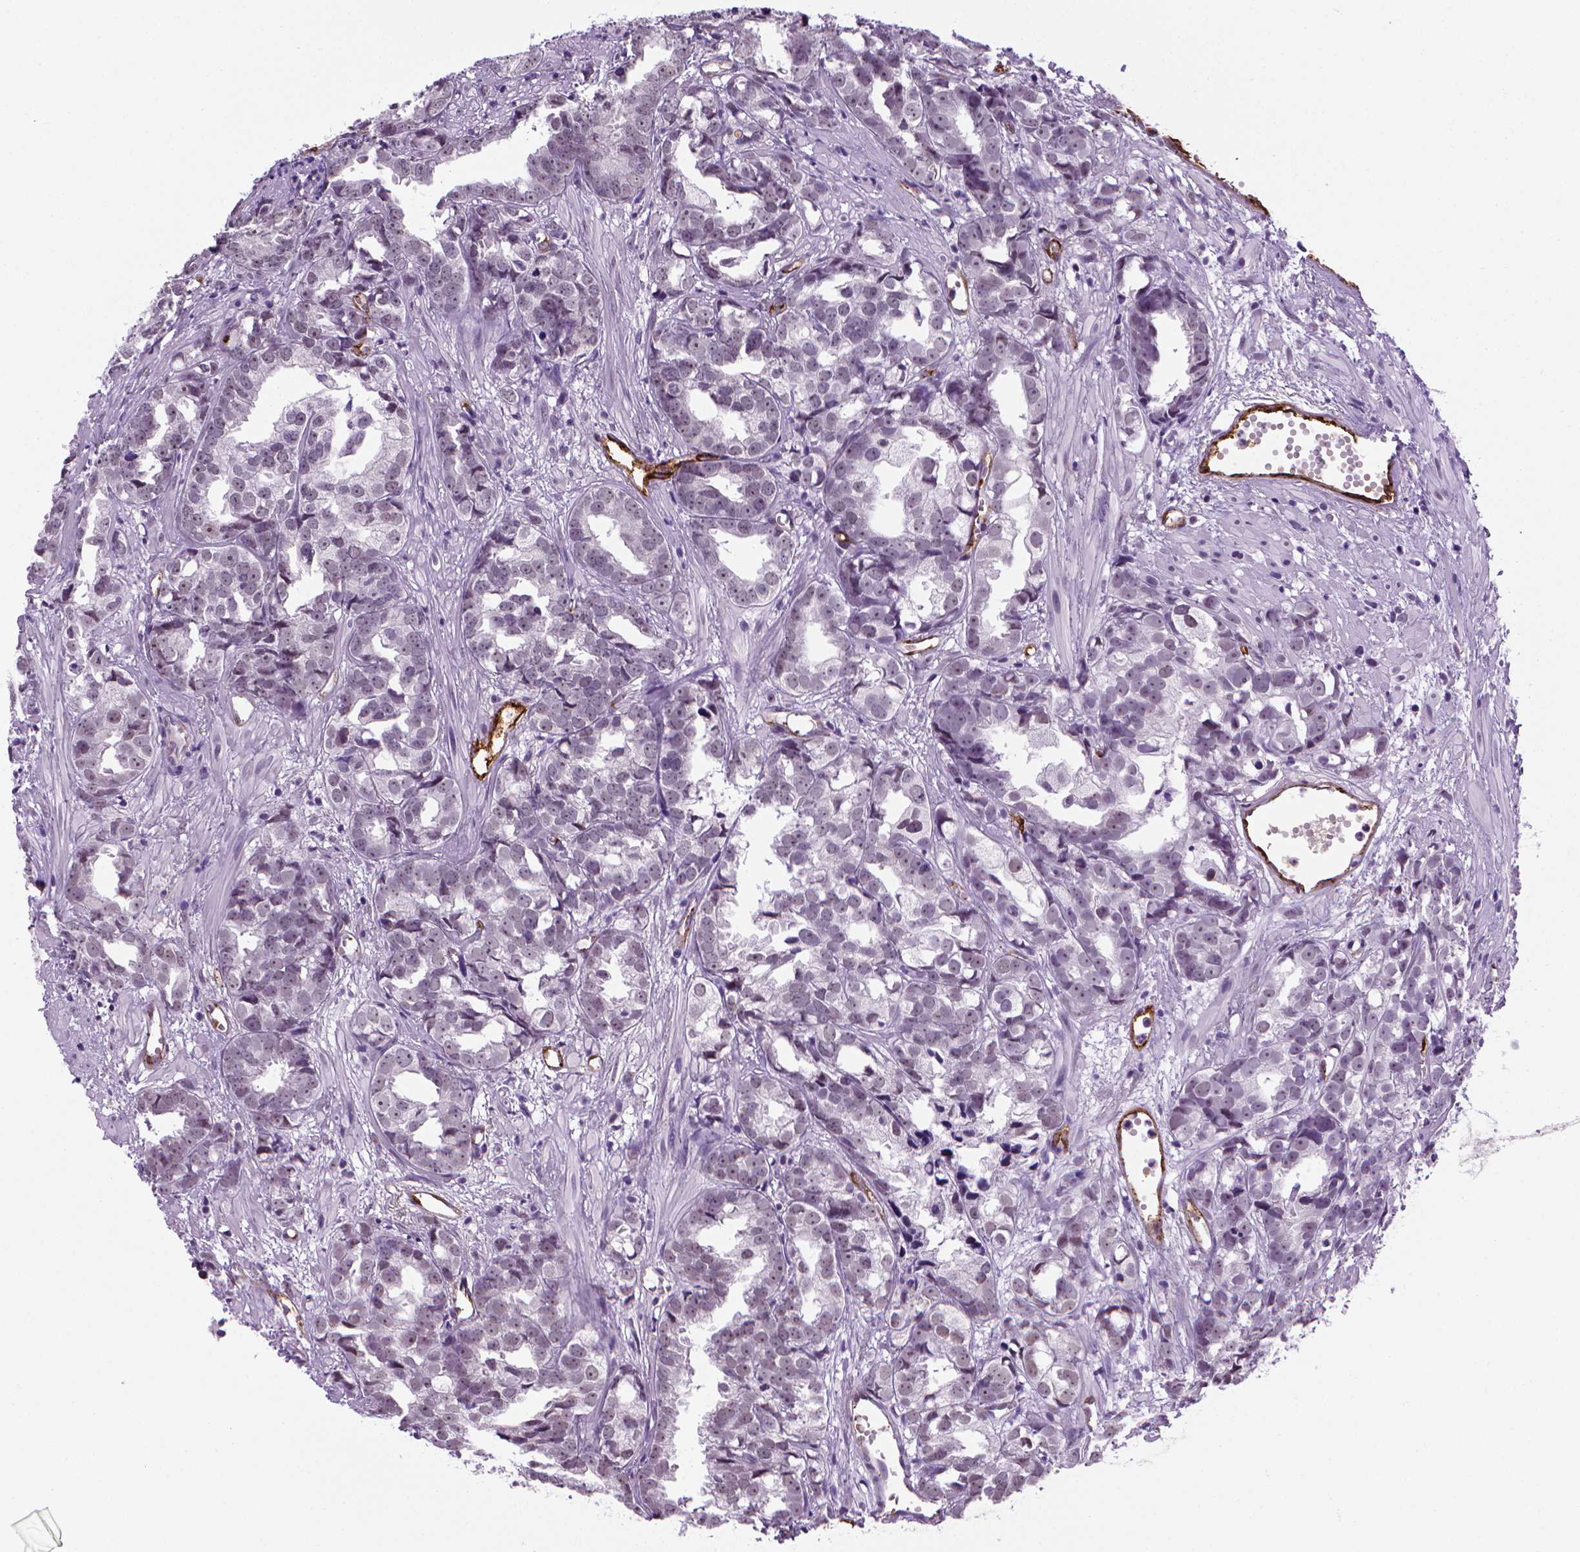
{"staining": {"intensity": "negative", "quantity": "none", "location": "none"}, "tissue": "prostate cancer", "cell_type": "Tumor cells", "image_type": "cancer", "snomed": [{"axis": "morphology", "description": "Adenocarcinoma, High grade"}, {"axis": "topography", "description": "Prostate"}], "caption": "A photomicrograph of high-grade adenocarcinoma (prostate) stained for a protein demonstrates no brown staining in tumor cells.", "gene": "VWF", "patient": {"sex": "male", "age": 79}}